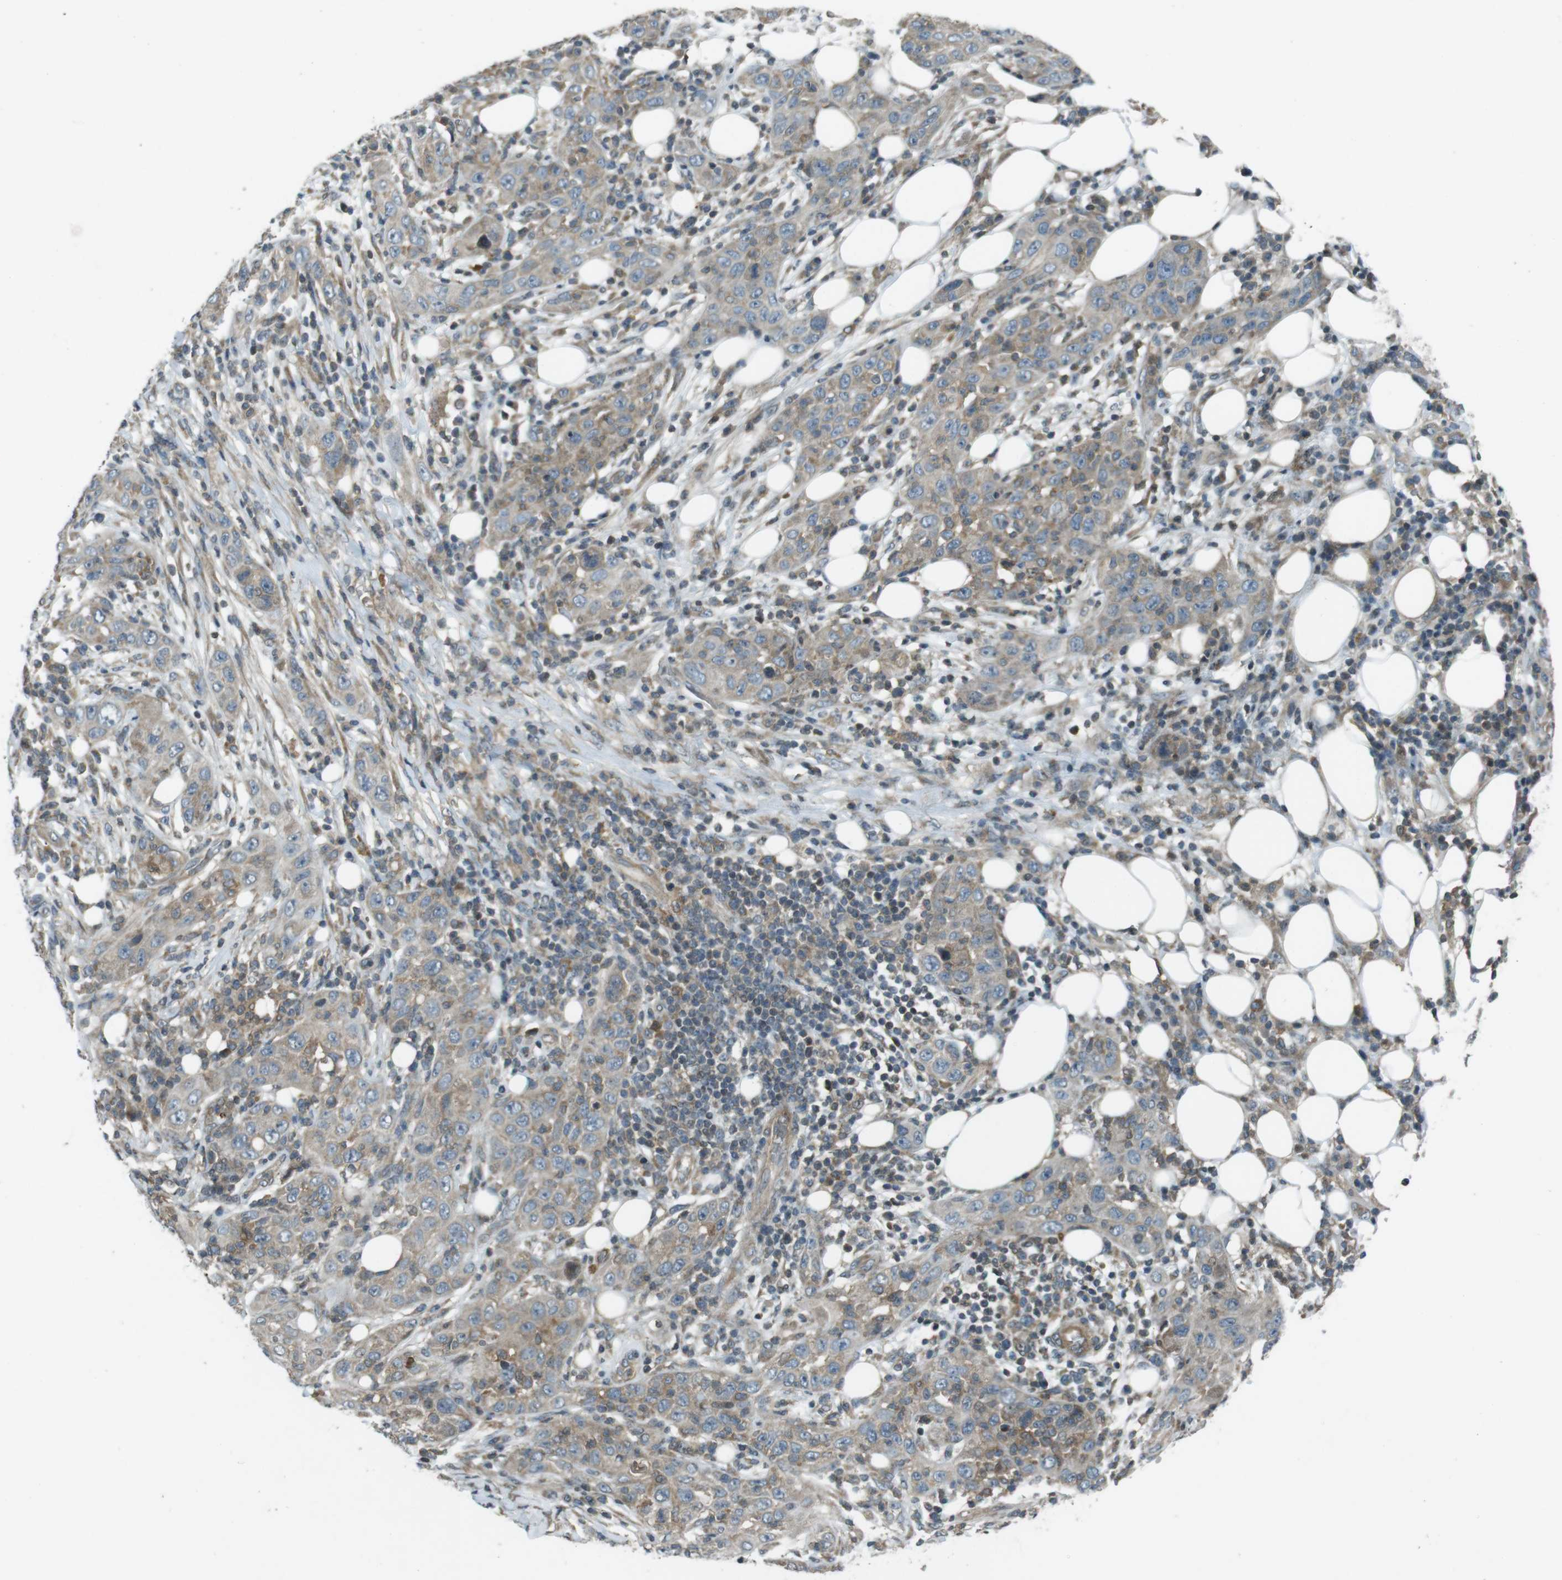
{"staining": {"intensity": "weak", "quantity": "25%-75%", "location": "cytoplasmic/membranous"}, "tissue": "skin cancer", "cell_type": "Tumor cells", "image_type": "cancer", "snomed": [{"axis": "morphology", "description": "Squamous cell carcinoma, NOS"}, {"axis": "topography", "description": "Skin"}], "caption": "Protein staining reveals weak cytoplasmic/membranous staining in about 25%-75% of tumor cells in skin cancer (squamous cell carcinoma).", "gene": "ZYX", "patient": {"sex": "female", "age": 88}}